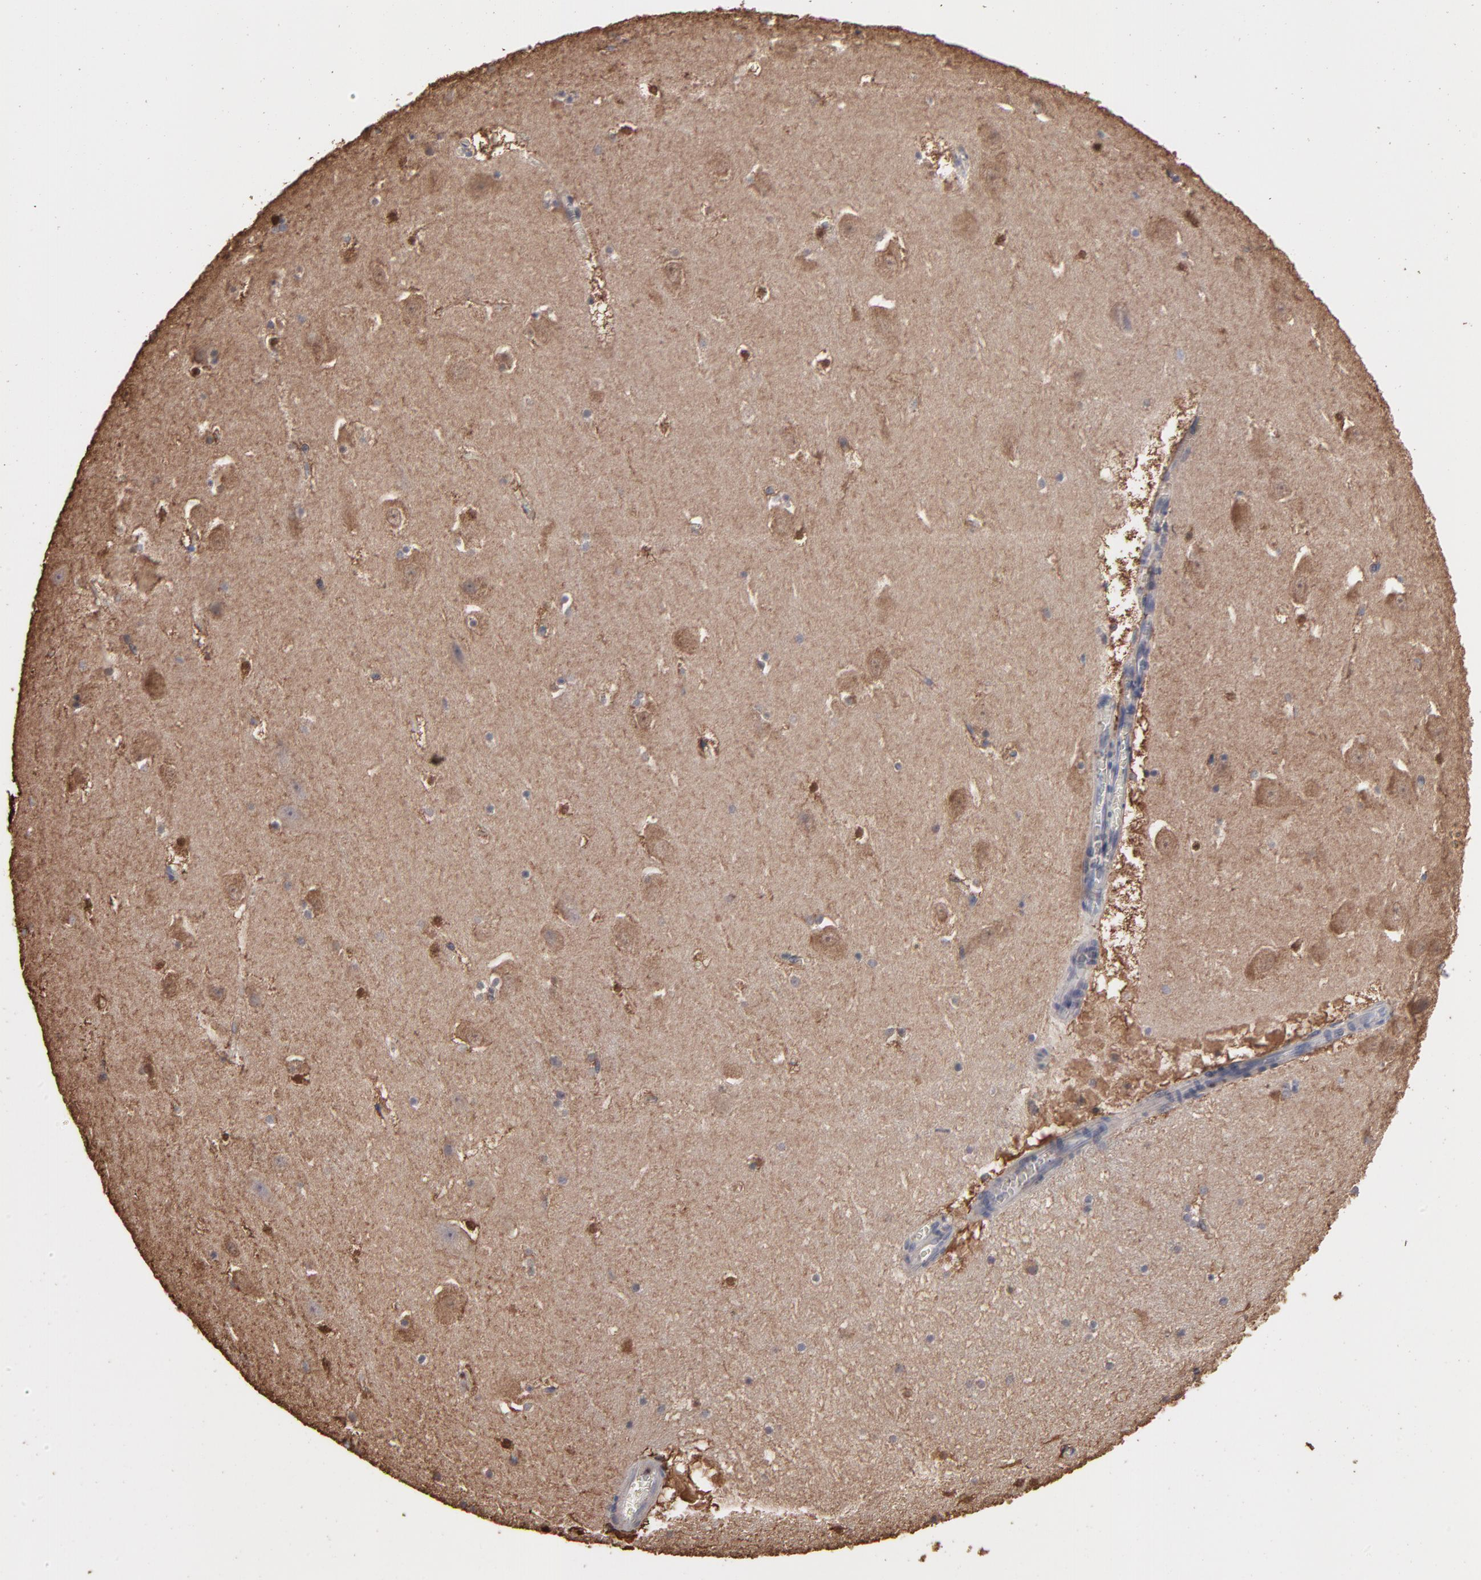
{"staining": {"intensity": "moderate", "quantity": "<25%", "location": "cytoplasmic/membranous,nuclear"}, "tissue": "hippocampus", "cell_type": "Glial cells", "image_type": "normal", "snomed": [{"axis": "morphology", "description": "Normal tissue, NOS"}, {"axis": "topography", "description": "Hippocampus"}], "caption": "There is low levels of moderate cytoplasmic/membranous,nuclear staining in glial cells of normal hippocampus, as demonstrated by immunohistochemical staining (brown color).", "gene": "TANGO2", "patient": {"sex": "male", "age": 45}}